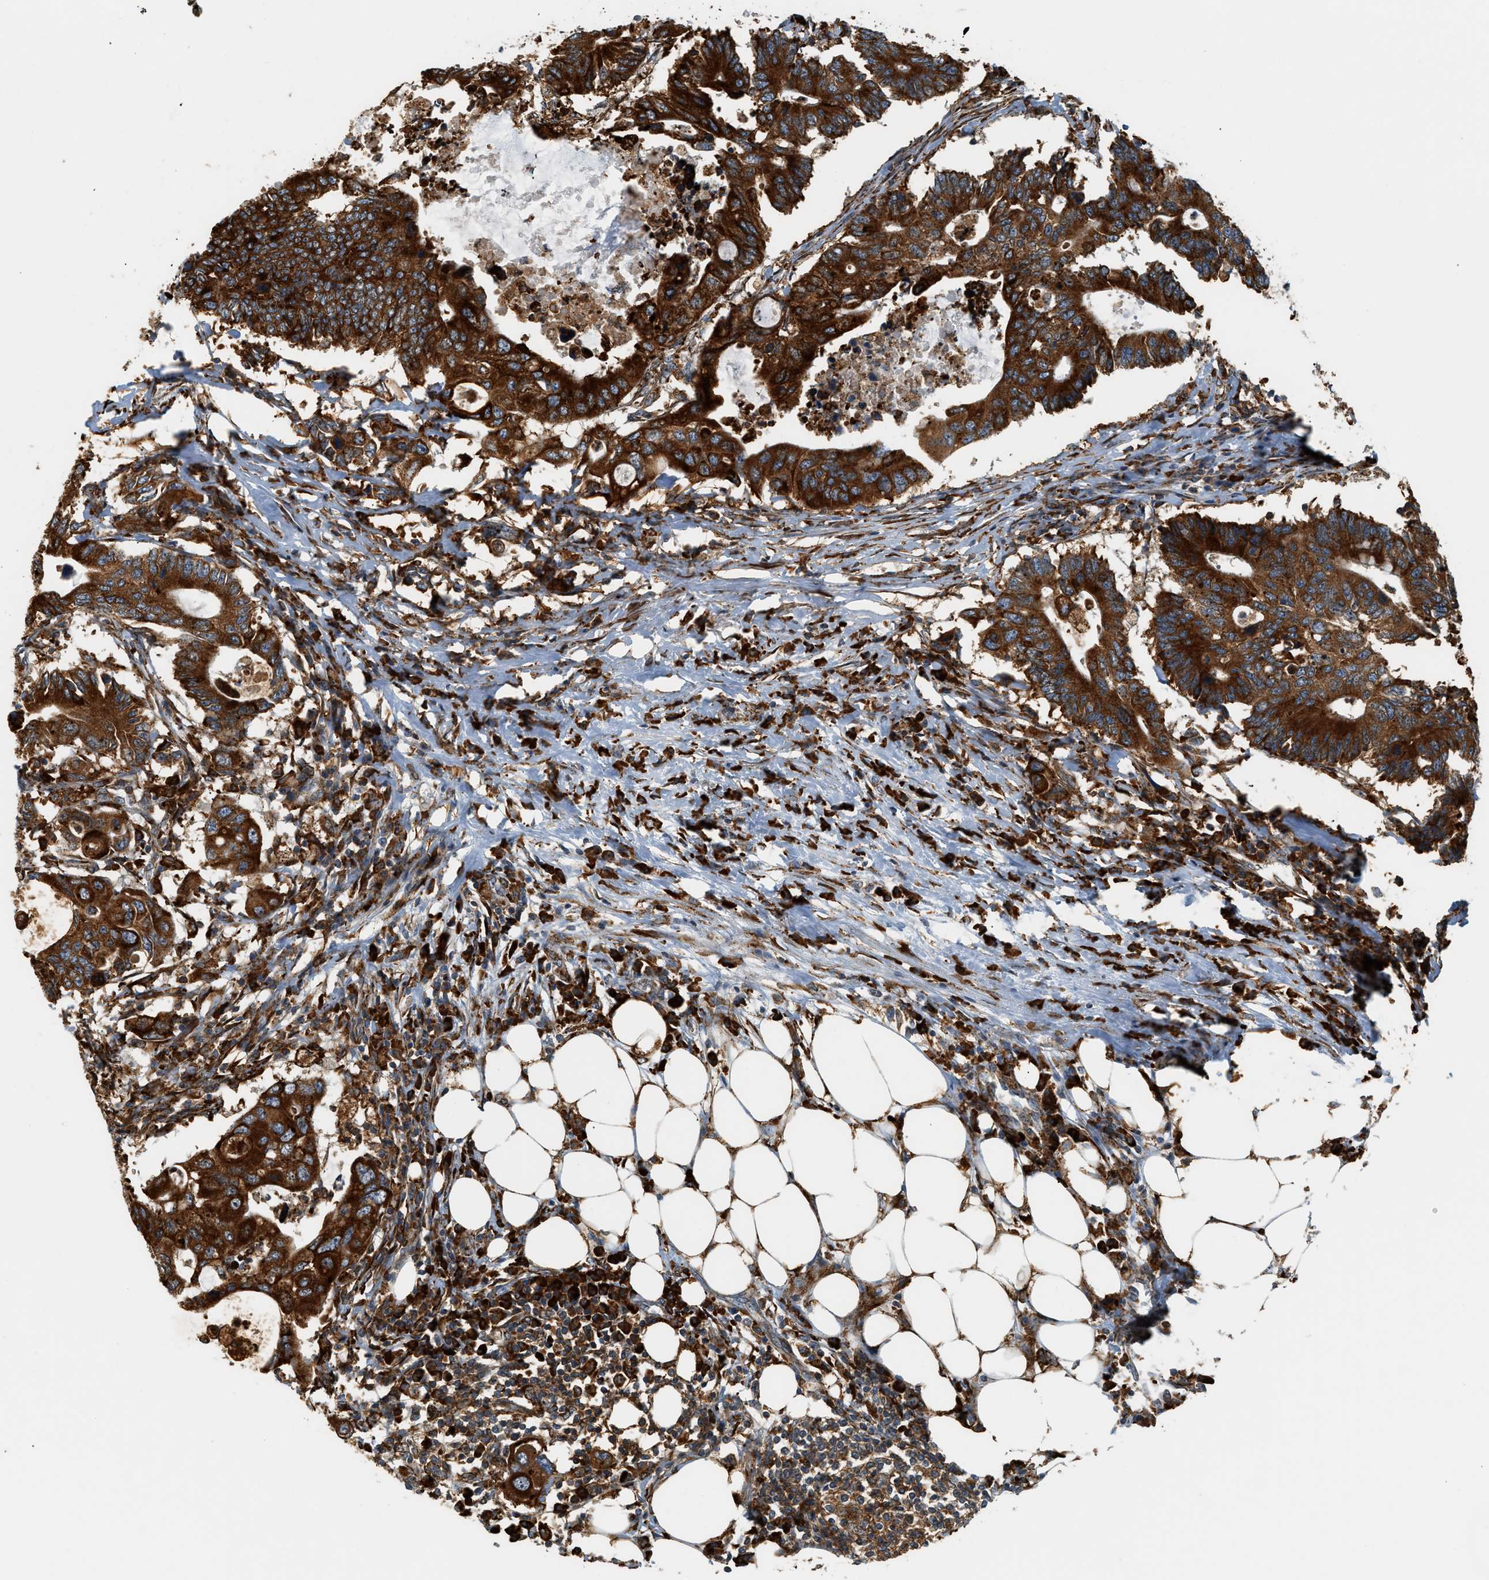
{"staining": {"intensity": "strong", "quantity": ">75%", "location": "cytoplasmic/membranous"}, "tissue": "colorectal cancer", "cell_type": "Tumor cells", "image_type": "cancer", "snomed": [{"axis": "morphology", "description": "Adenocarcinoma, NOS"}, {"axis": "topography", "description": "Colon"}], "caption": "Adenocarcinoma (colorectal) stained with IHC displays strong cytoplasmic/membranous positivity in about >75% of tumor cells. (DAB (3,3'-diaminobenzidine) IHC, brown staining for protein, blue staining for nuclei).", "gene": "SEMA4D", "patient": {"sex": "male", "age": 71}}